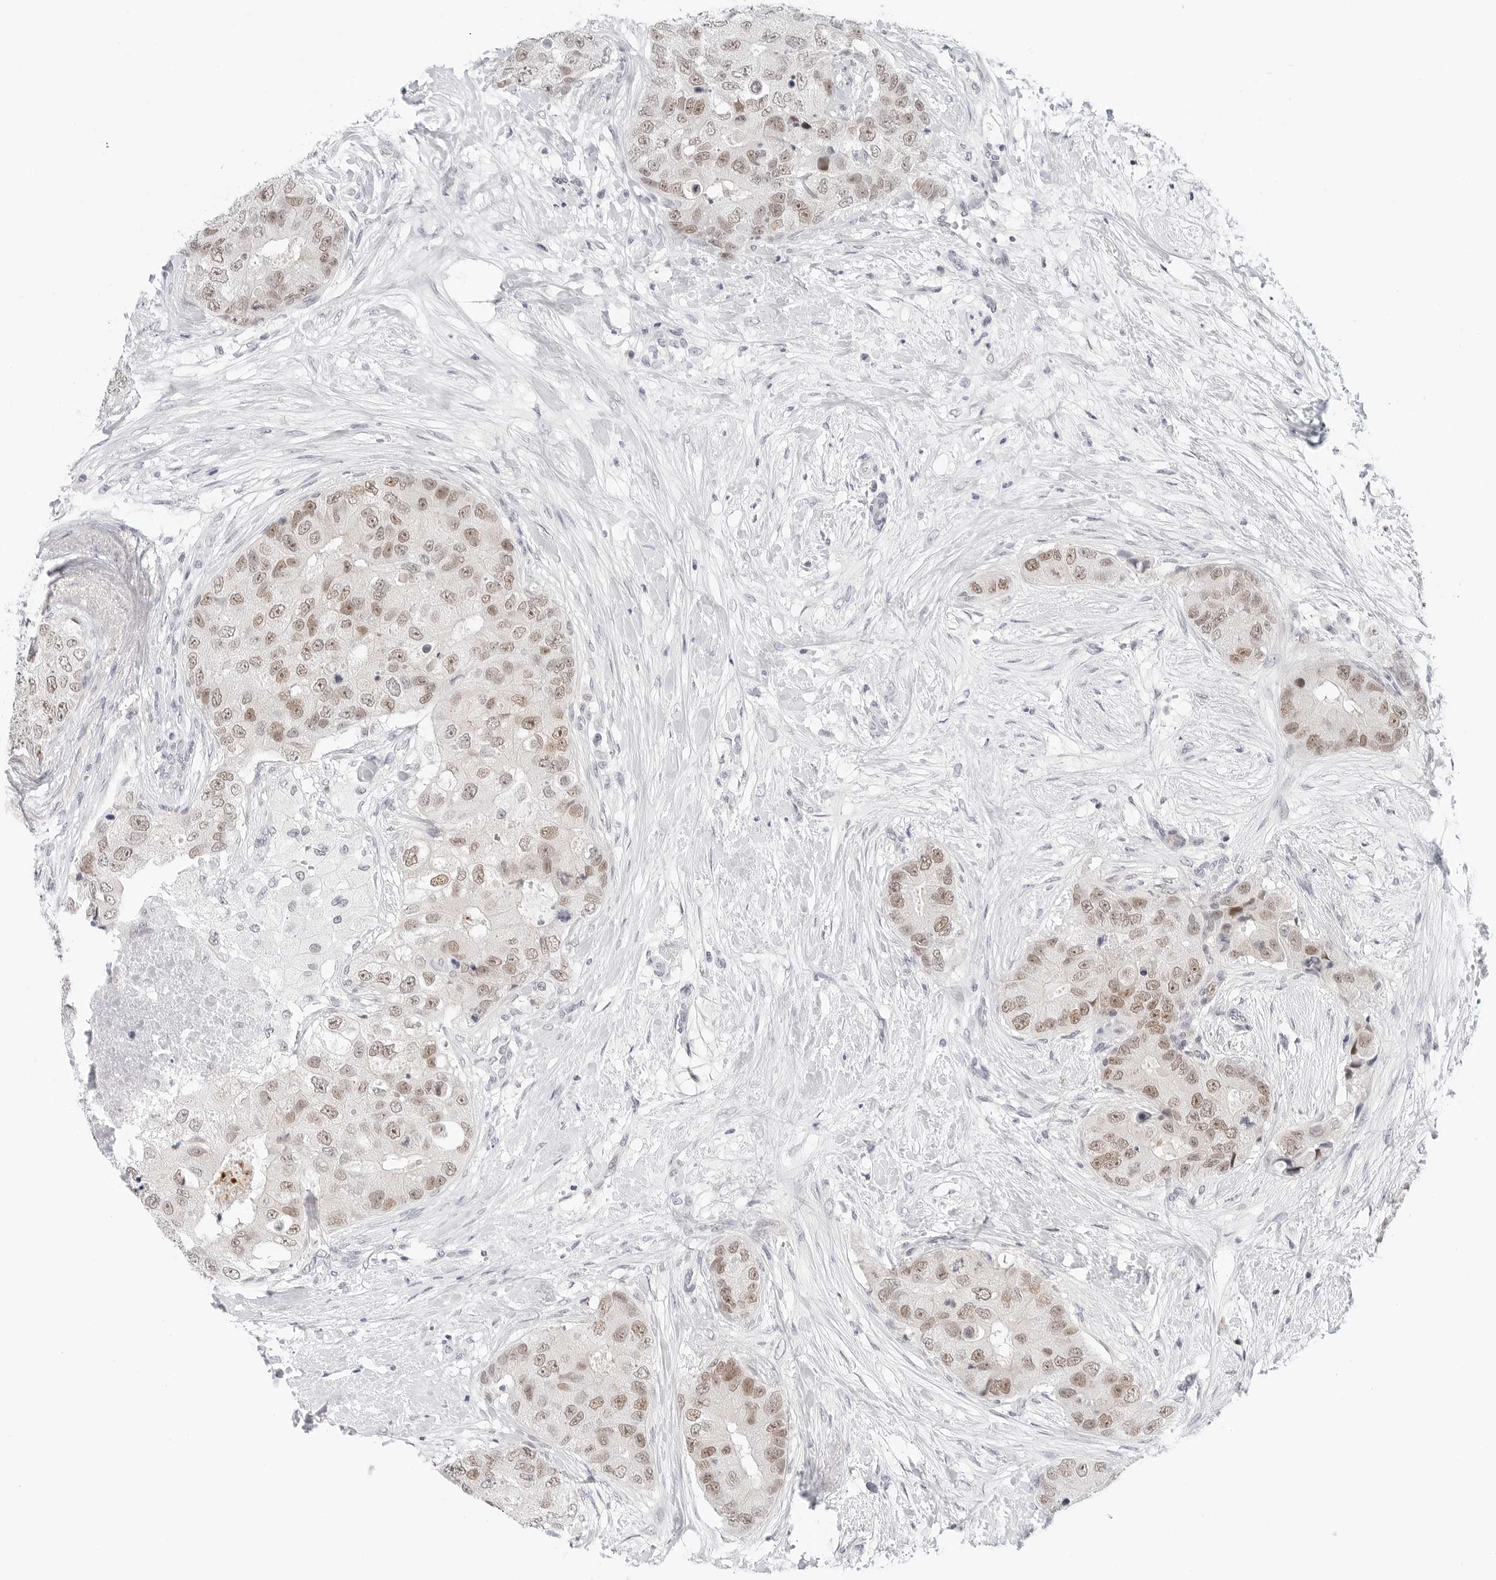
{"staining": {"intensity": "weak", "quantity": ">75%", "location": "nuclear"}, "tissue": "breast cancer", "cell_type": "Tumor cells", "image_type": "cancer", "snomed": [{"axis": "morphology", "description": "Duct carcinoma"}, {"axis": "topography", "description": "Breast"}], "caption": "Invasive ductal carcinoma (breast) tissue reveals weak nuclear staining in about >75% of tumor cells Immunohistochemistry stains the protein of interest in brown and the nuclei are stained blue.", "gene": "TSEN2", "patient": {"sex": "female", "age": 62}}